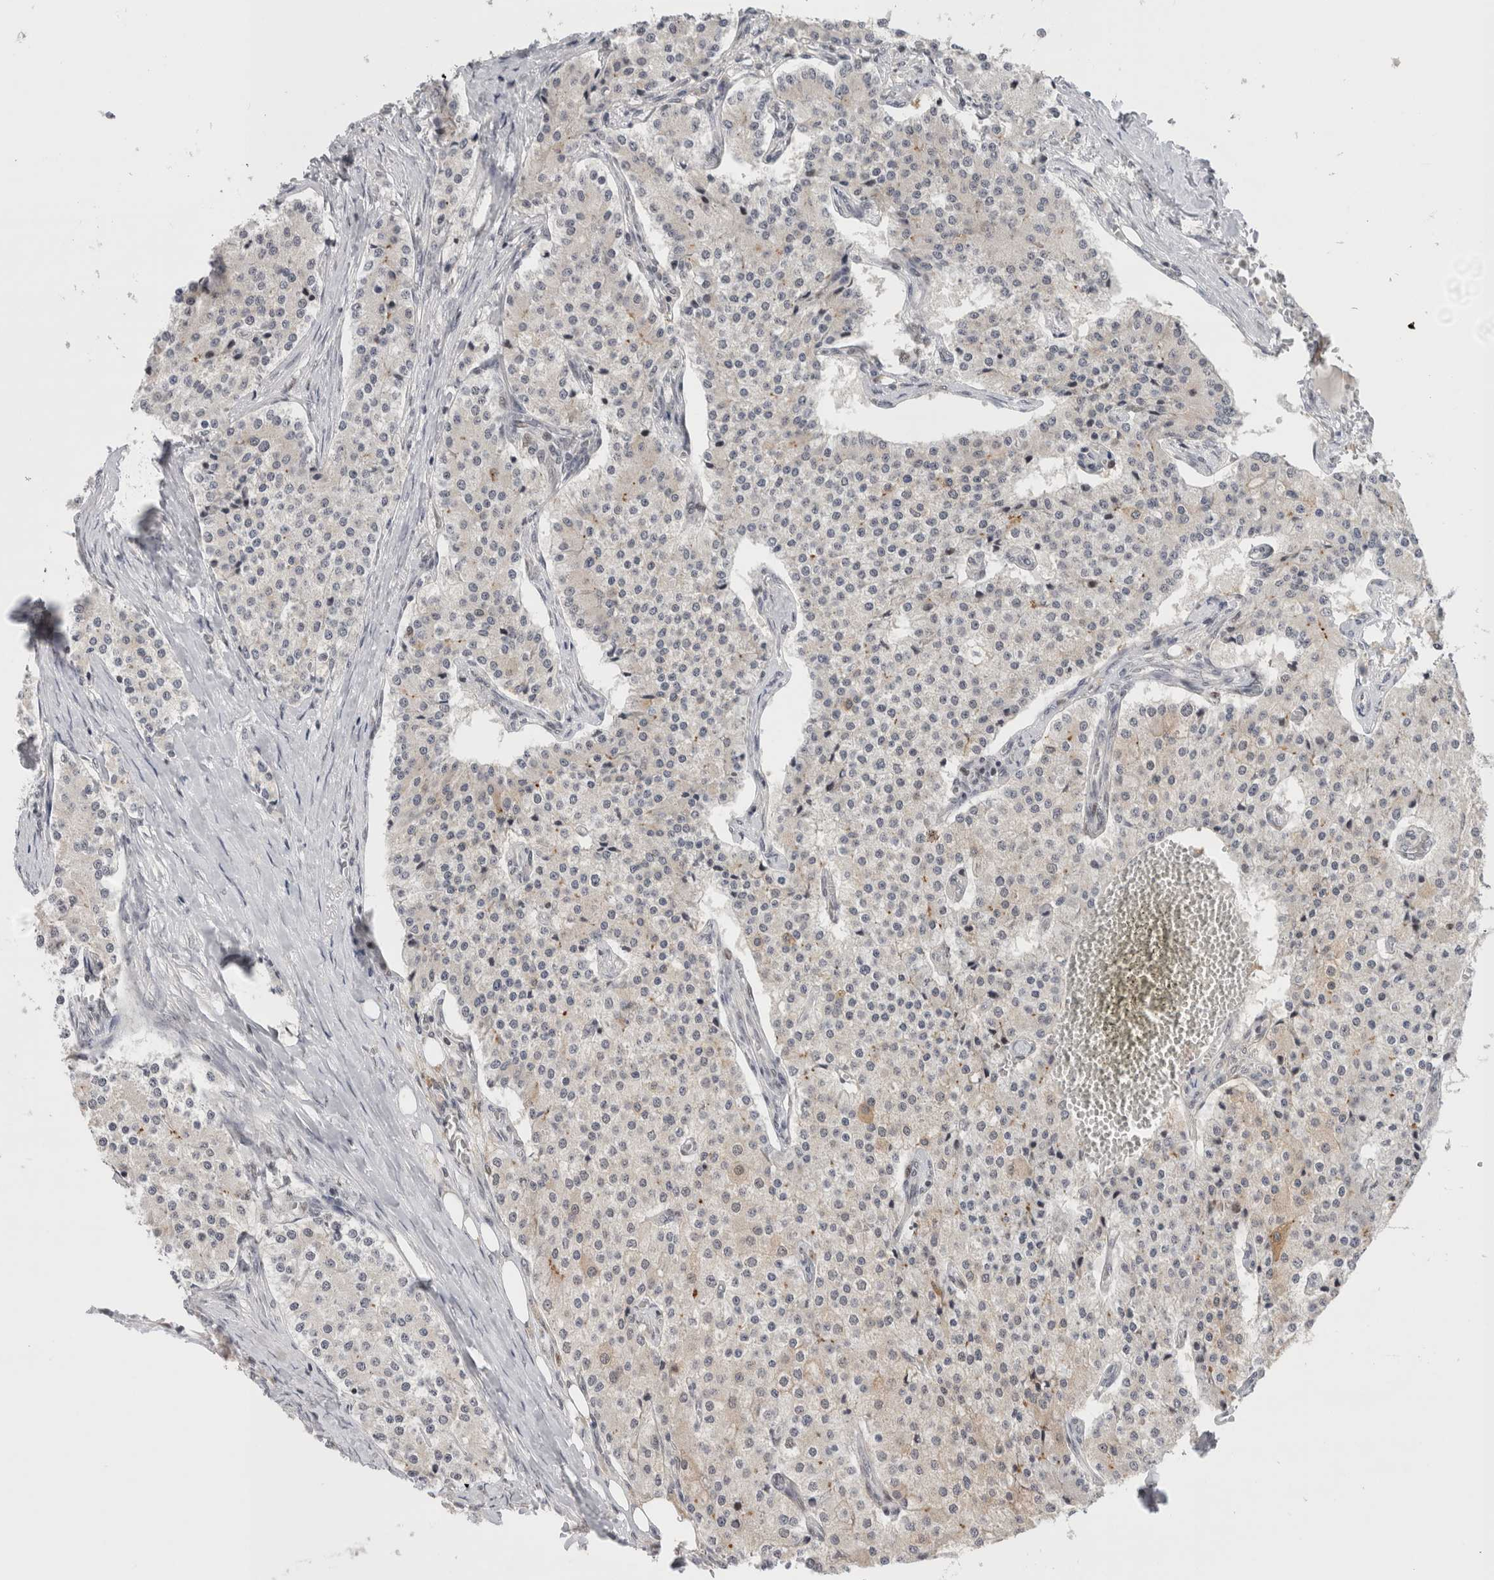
{"staining": {"intensity": "negative", "quantity": "none", "location": "none"}, "tissue": "carcinoid", "cell_type": "Tumor cells", "image_type": "cancer", "snomed": [{"axis": "morphology", "description": "Carcinoid, malignant, NOS"}, {"axis": "topography", "description": "Colon"}], "caption": "An immunohistochemistry (IHC) micrograph of malignant carcinoid is shown. There is no staining in tumor cells of malignant carcinoid.", "gene": "ZNF521", "patient": {"sex": "female", "age": 52}}